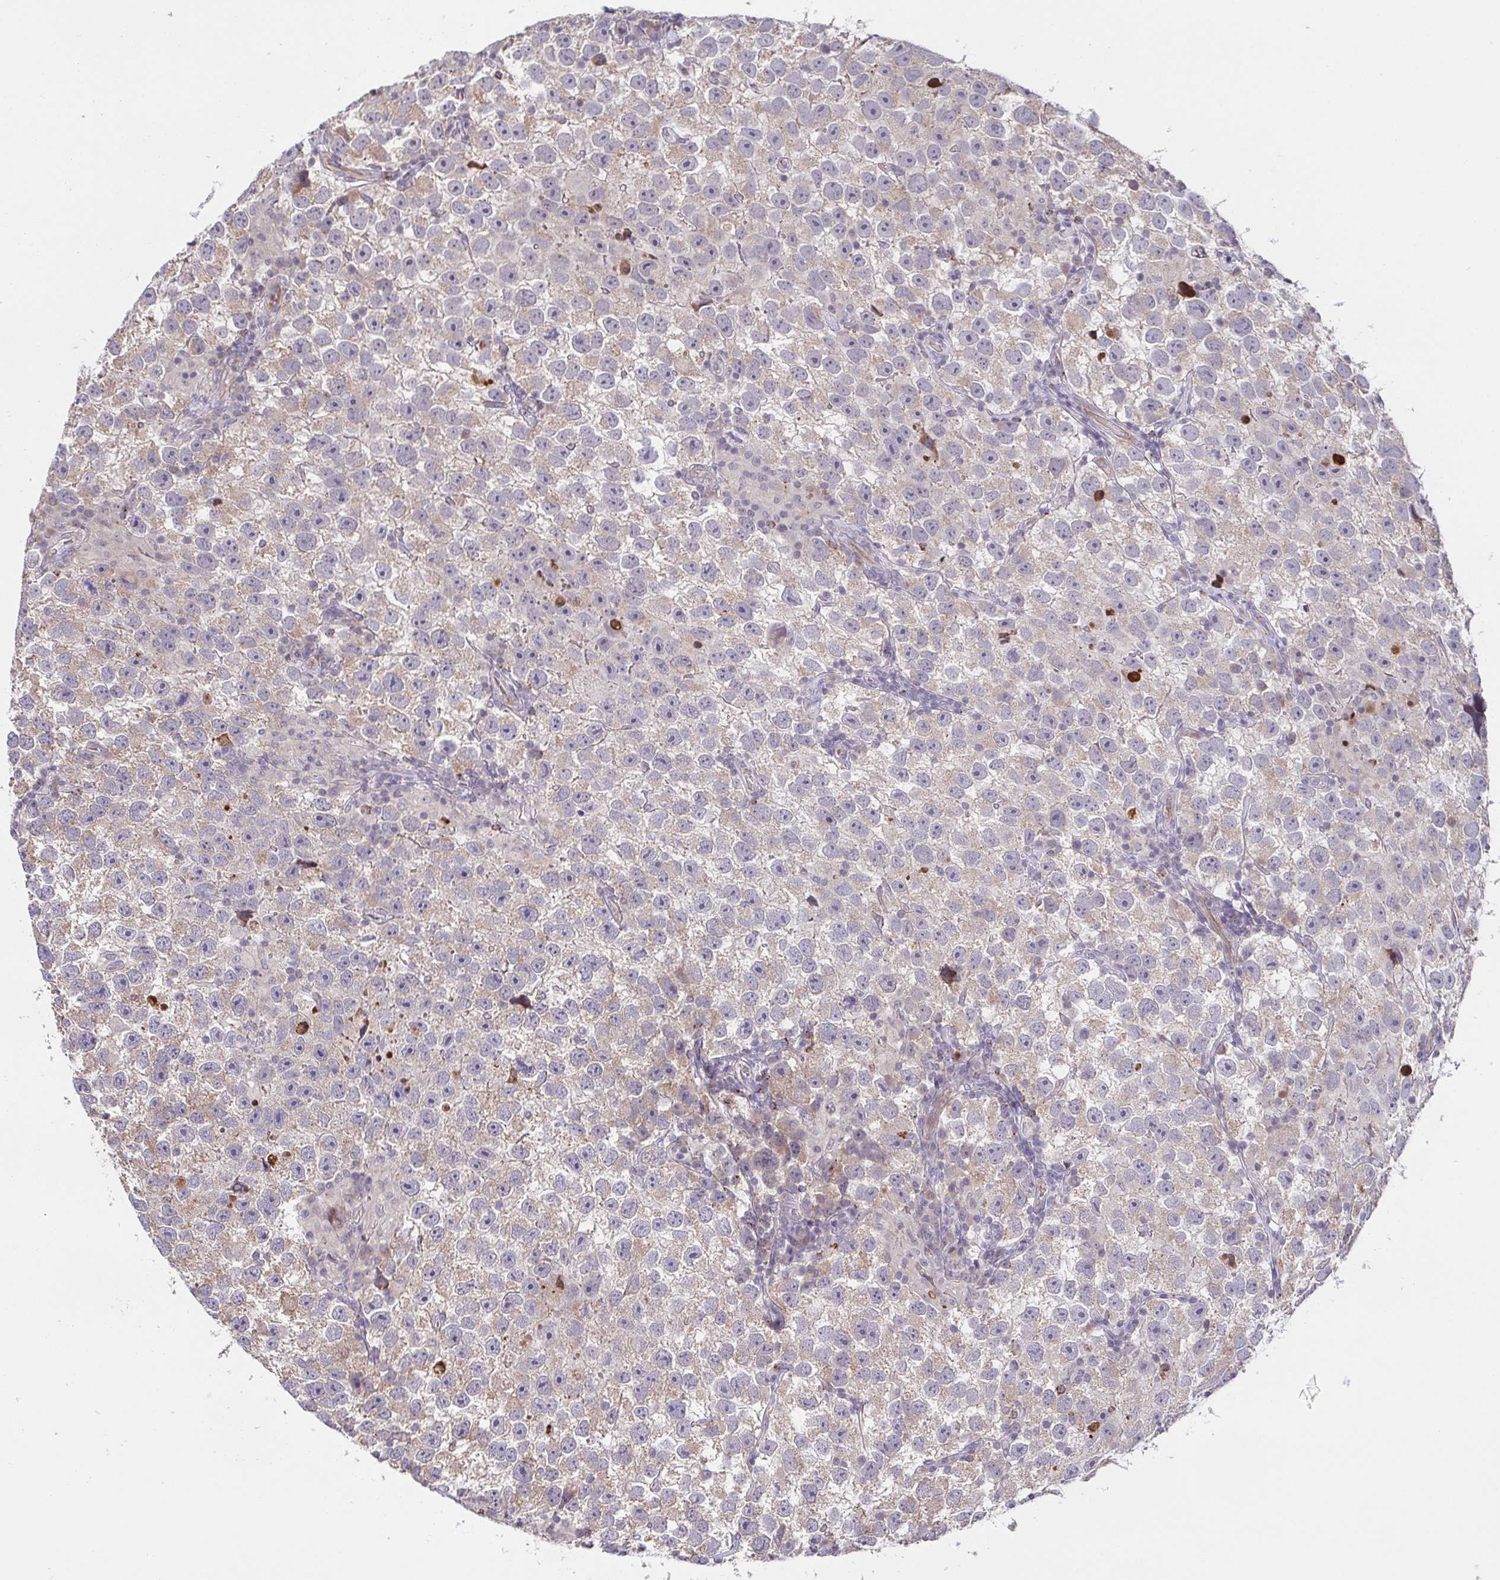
{"staining": {"intensity": "weak", "quantity": ">75%", "location": "cytoplasmic/membranous"}, "tissue": "testis cancer", "cell_type": "Tumor cells", "image_type": "cancer", "snomed": [{"axis": "morphology", "description": "Seminoma, NOS"}, {"axis": "topography", "description": "Testis"}], "caption": "High-power microscopy captured an immunohistochemistry (IHC) micrograph of testis cancer, revealing weak cytoplasmic/membranous expression in about >75% of tumor cells.", "gene": "OSBPL7", "patient": {"sex": "male", "age": 26}}